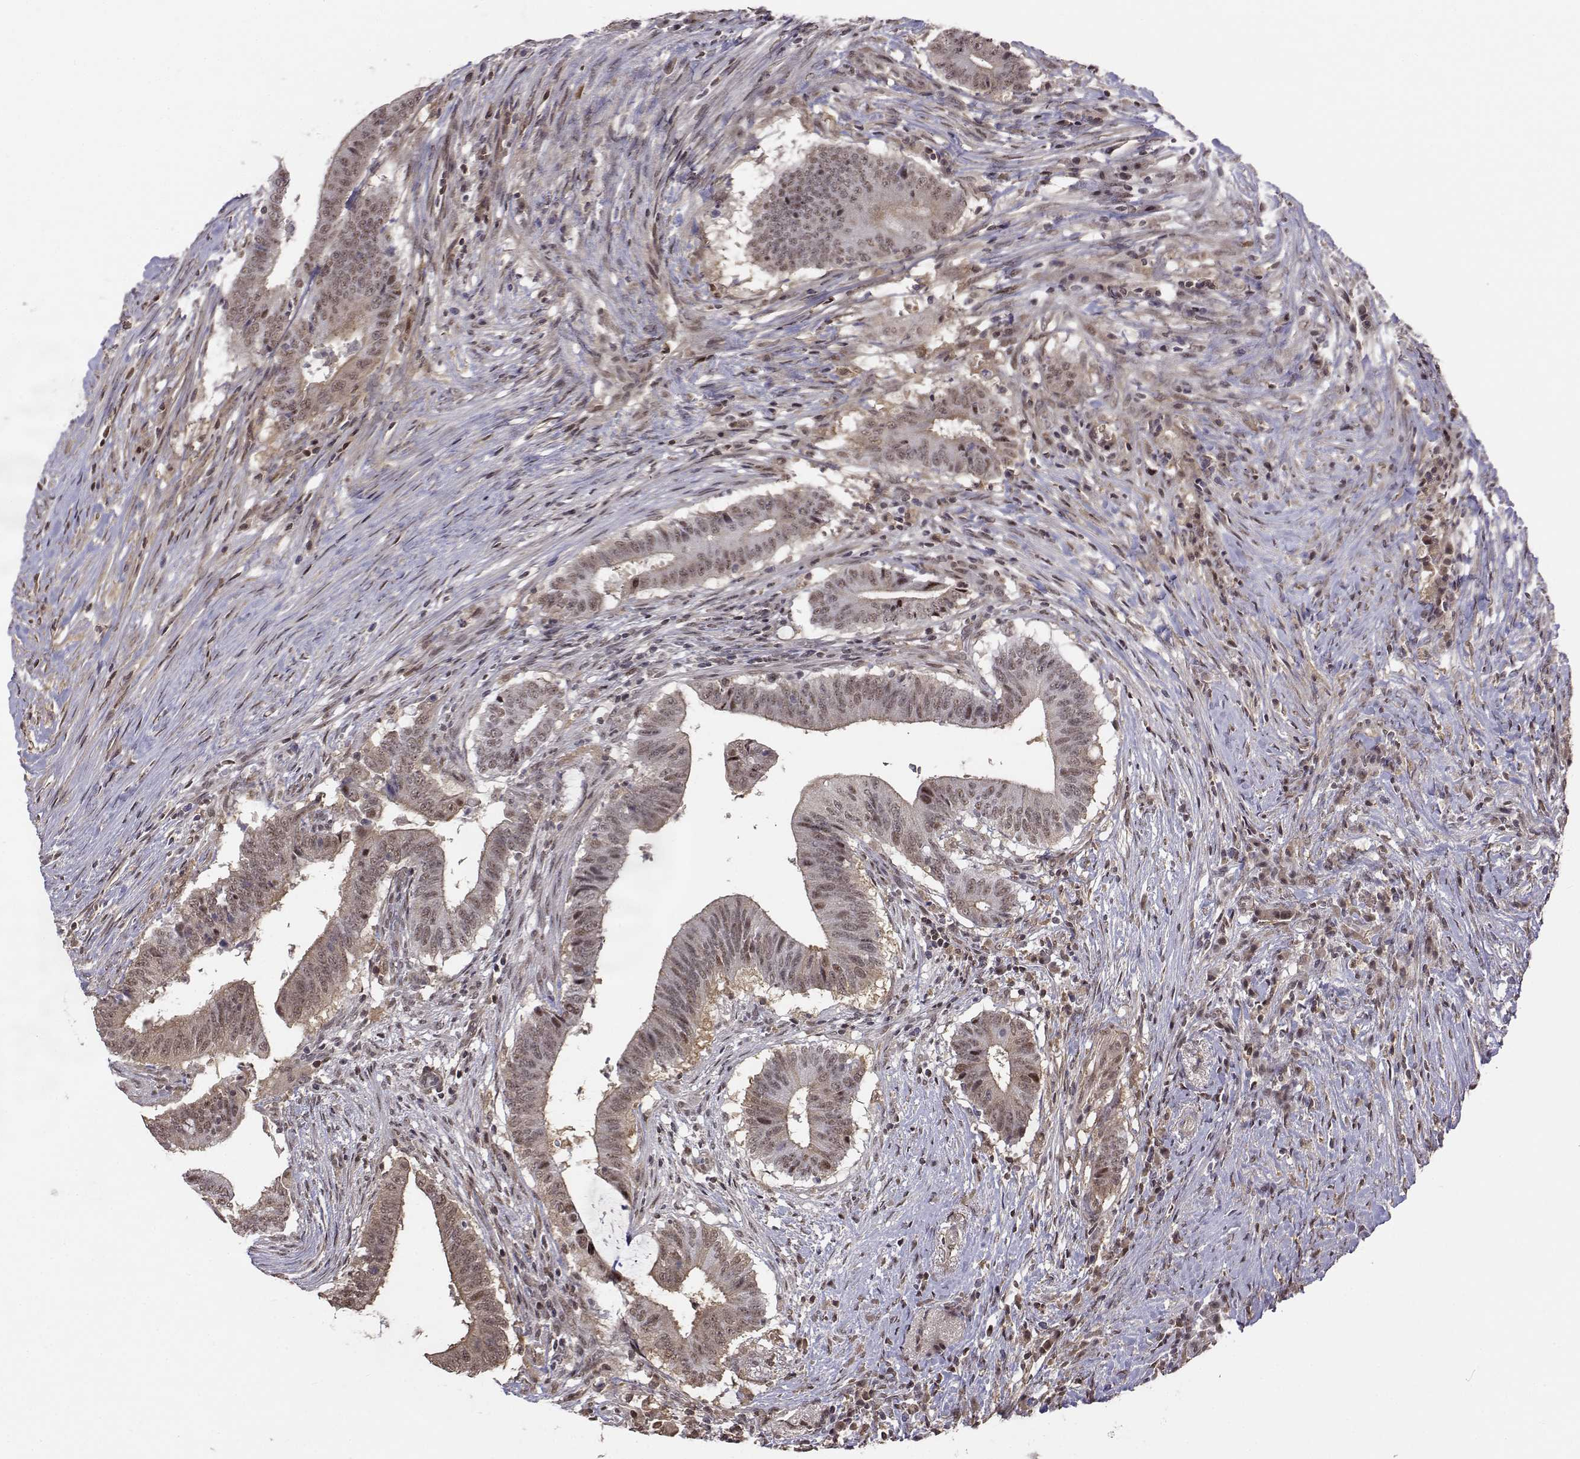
{"staining": {"intensity": "weak", "quantity": ">75%", "location": "nuclear"}, "tissue": "colorectal cancer", "cell_type": "Tumor cells", "image_type": "cancer", "snomed": [{"axis": "morphology", "description": "Adenocarcinoma, NOS"}, {"axis": "topography", "description": "Colon"}], "caption": "Protein staining of colorectal adenocarcinoma tissue demonstrates weak nuclear staining in approximately >75% of tumor cells. (IHC, brightfield microscopy, high magnification).", "gene": "ITGA7", "patient": {"sex": "female", "age": 43}}